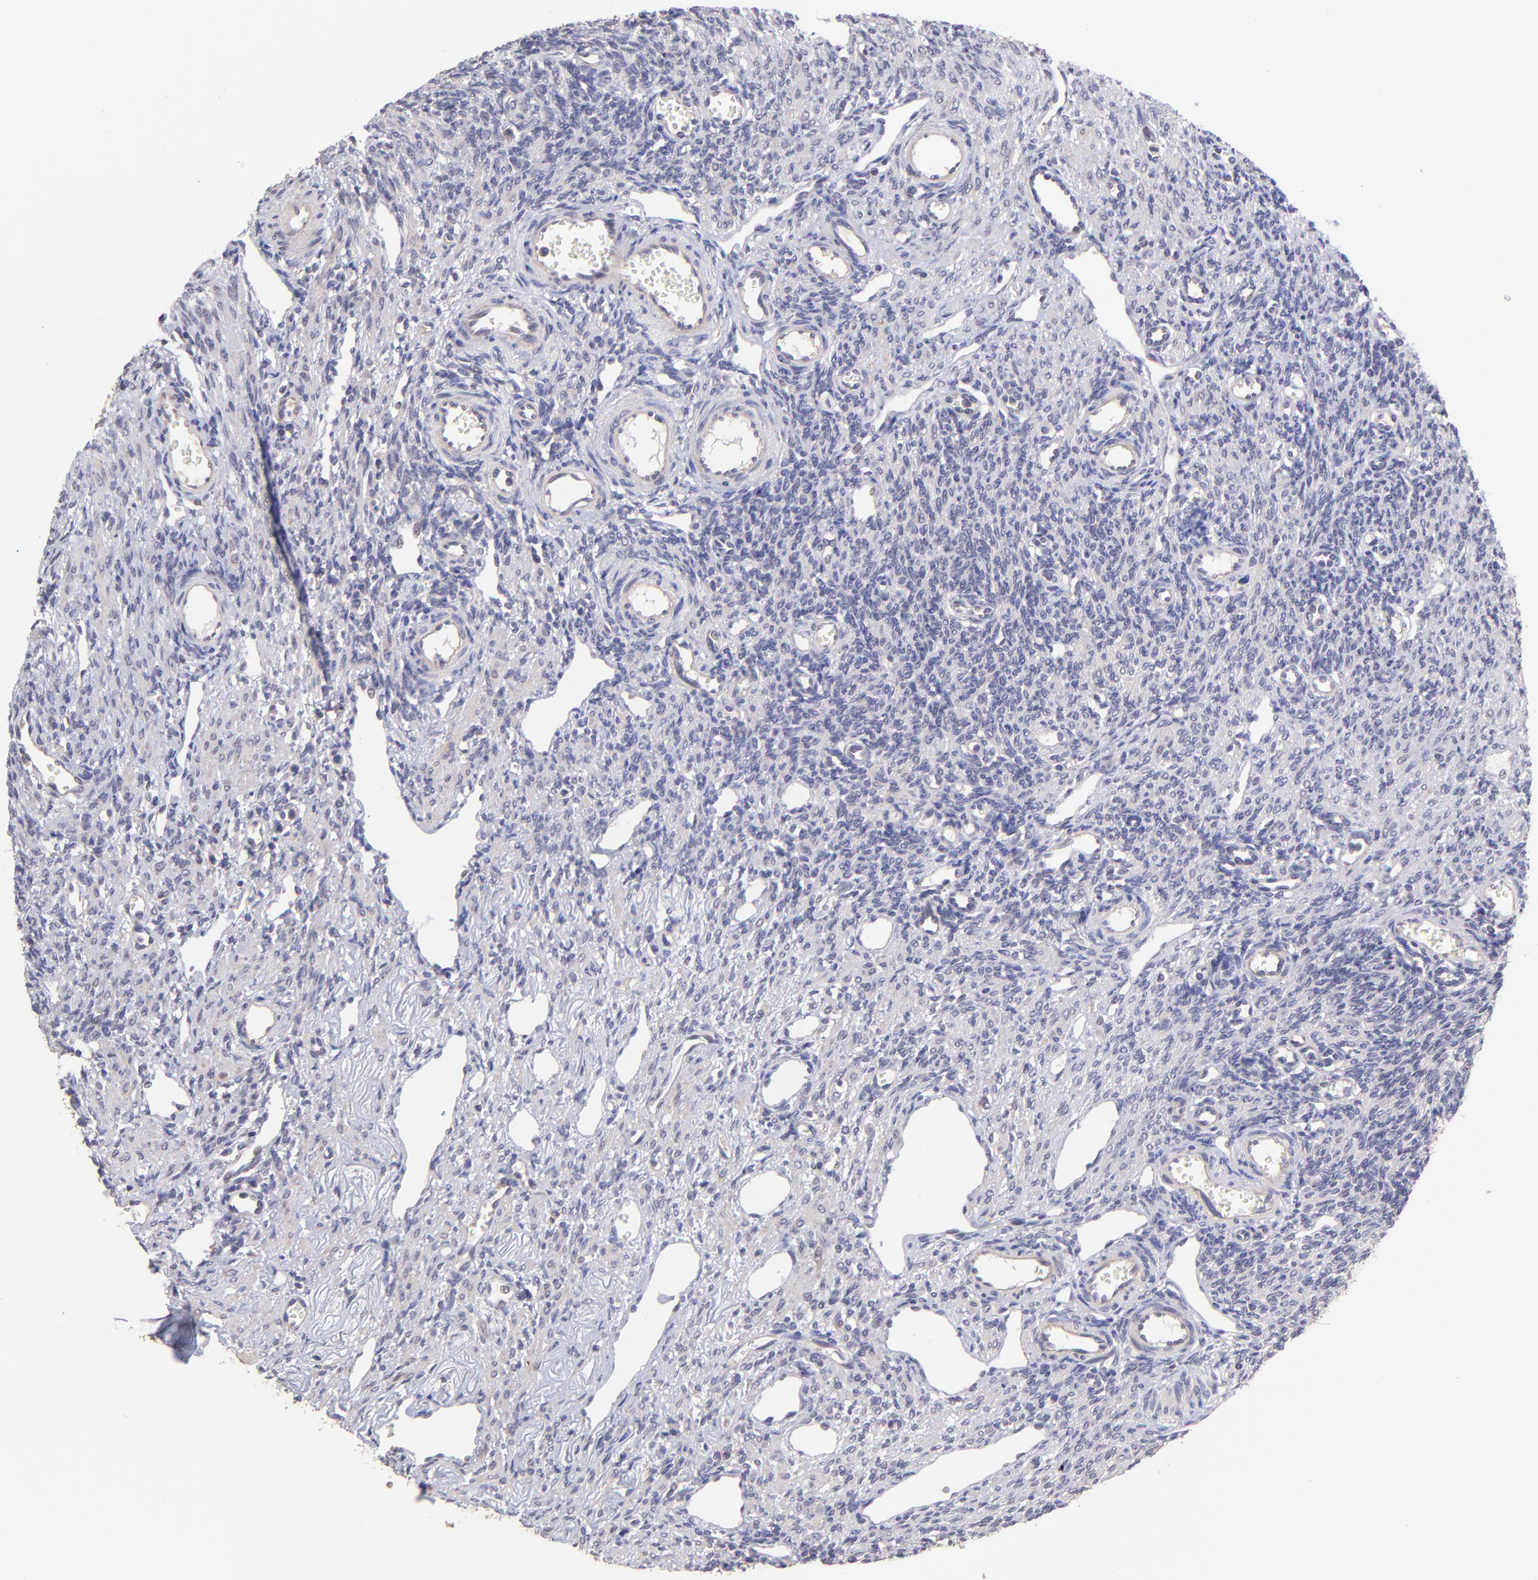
{"staining": {"intensity": "negative", "quantity": "none", "location": "none"}, "tissue": "ovary", "cell_type": "Ovarian stroma cells", "image_type": "normal", "snomed": [{"axis": "morphology", "description": "Normal tissue, NOS"}, {"axis": "topography", "description": "Ovary"}], "caption": "DAB (3,3'-diaminobenzidine) immunohistochemical staining of benign ovary reveals no significant staining in ovarian stroma cells.", "gene": "NSF", "patient": {"sex": "female", "age": 33}}